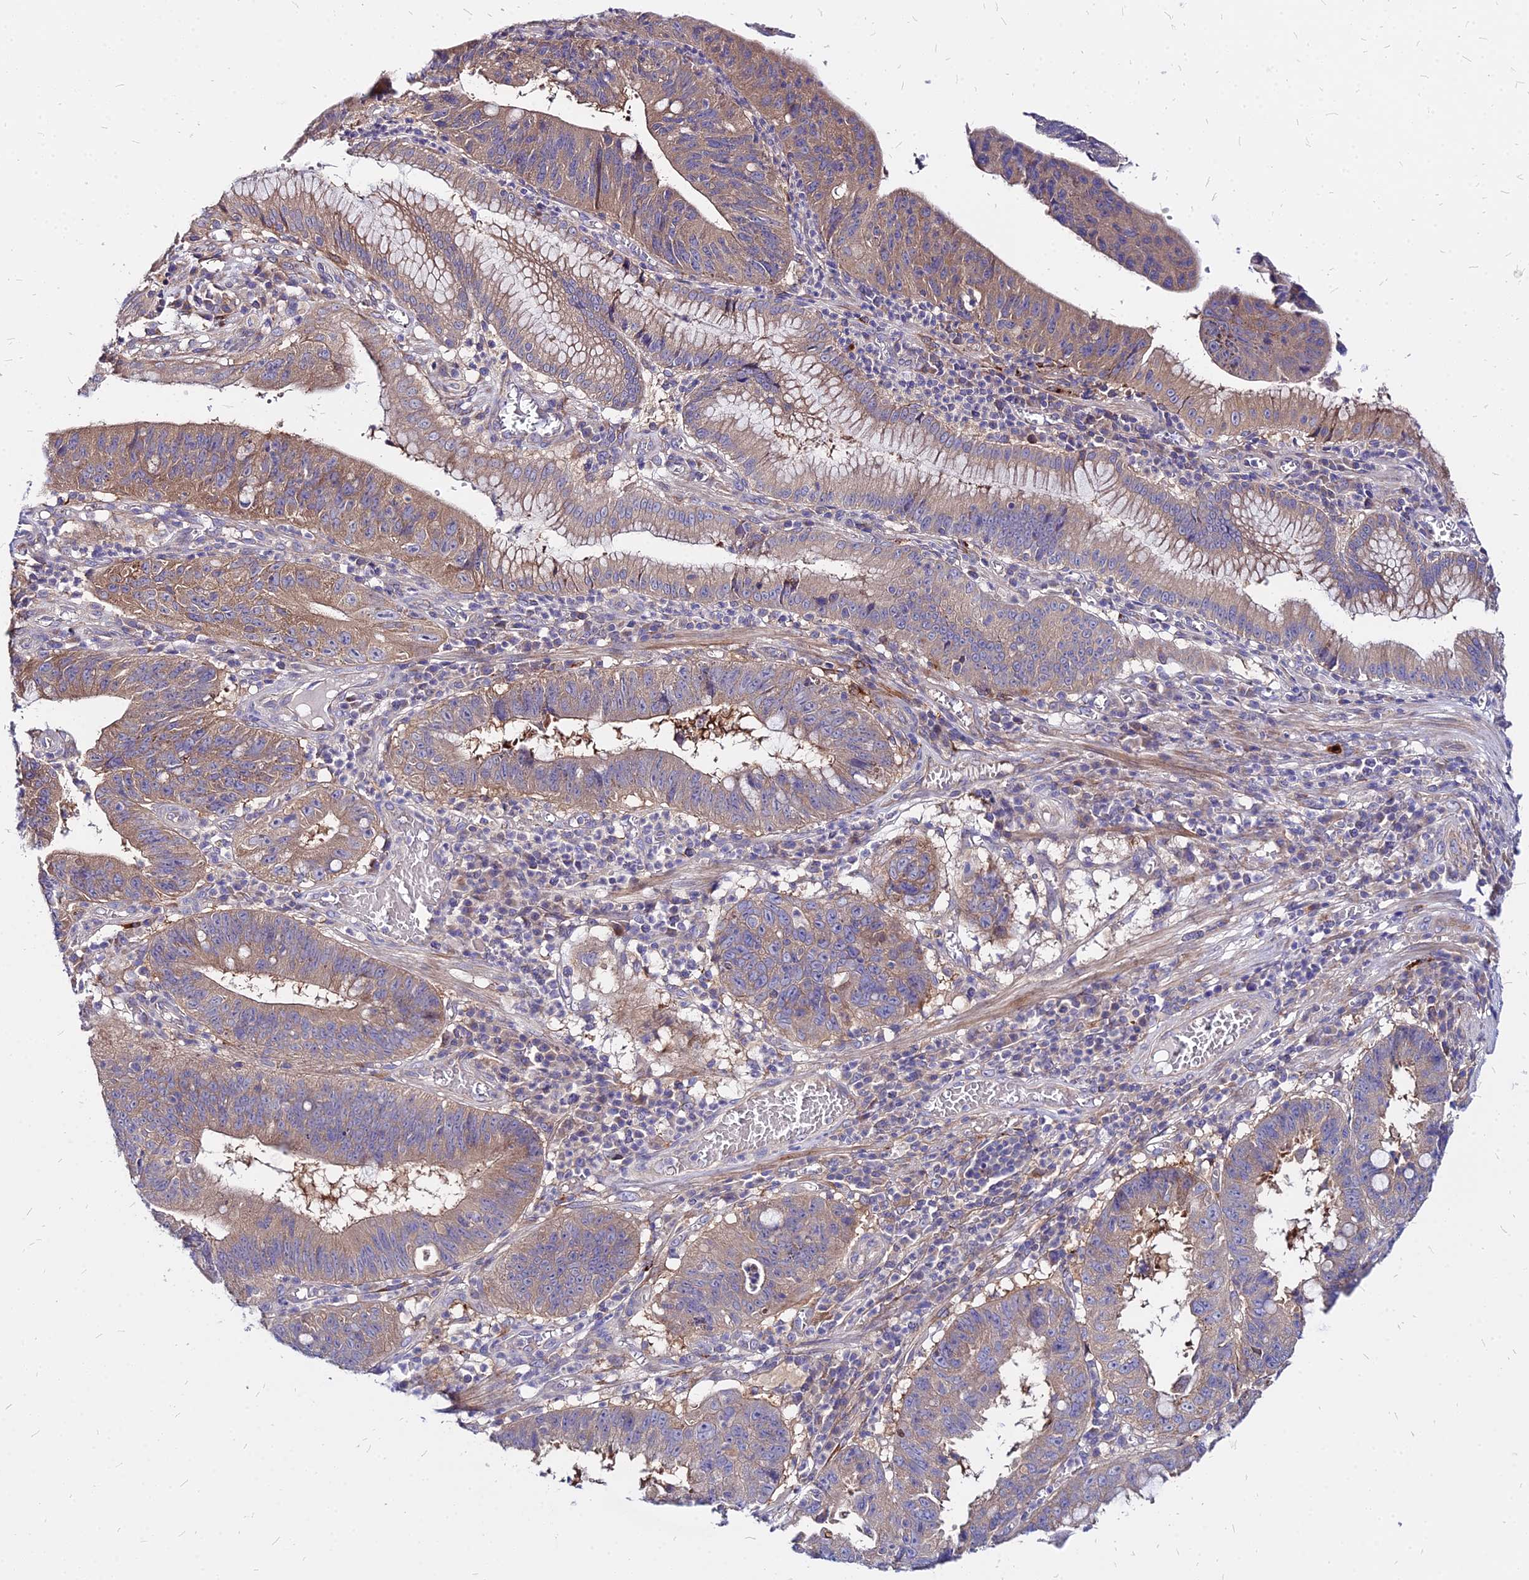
{"staining": {"intensity": "moderate", "quantity": ">75%", "location": "cytoplasmic/membranous"}, "tissue": "stomach cancer", "cell_type": "Tumor cells", "image_type": "cancer", "snomed": [{"axis": "morphology", "description": "Adenocarcinoma, NOS"}, {"axis": "topography", "description": "Stomach"}], "caption": "Immunohistochemistry (IHC) of stomach cancer (adenocarcinoma) shows medium levels of moderate cytoplasmic/membranous expression in about >75% of tumor cells.", "gene": "COMMD10", "patient": {"sex": "male", "age": 59}}